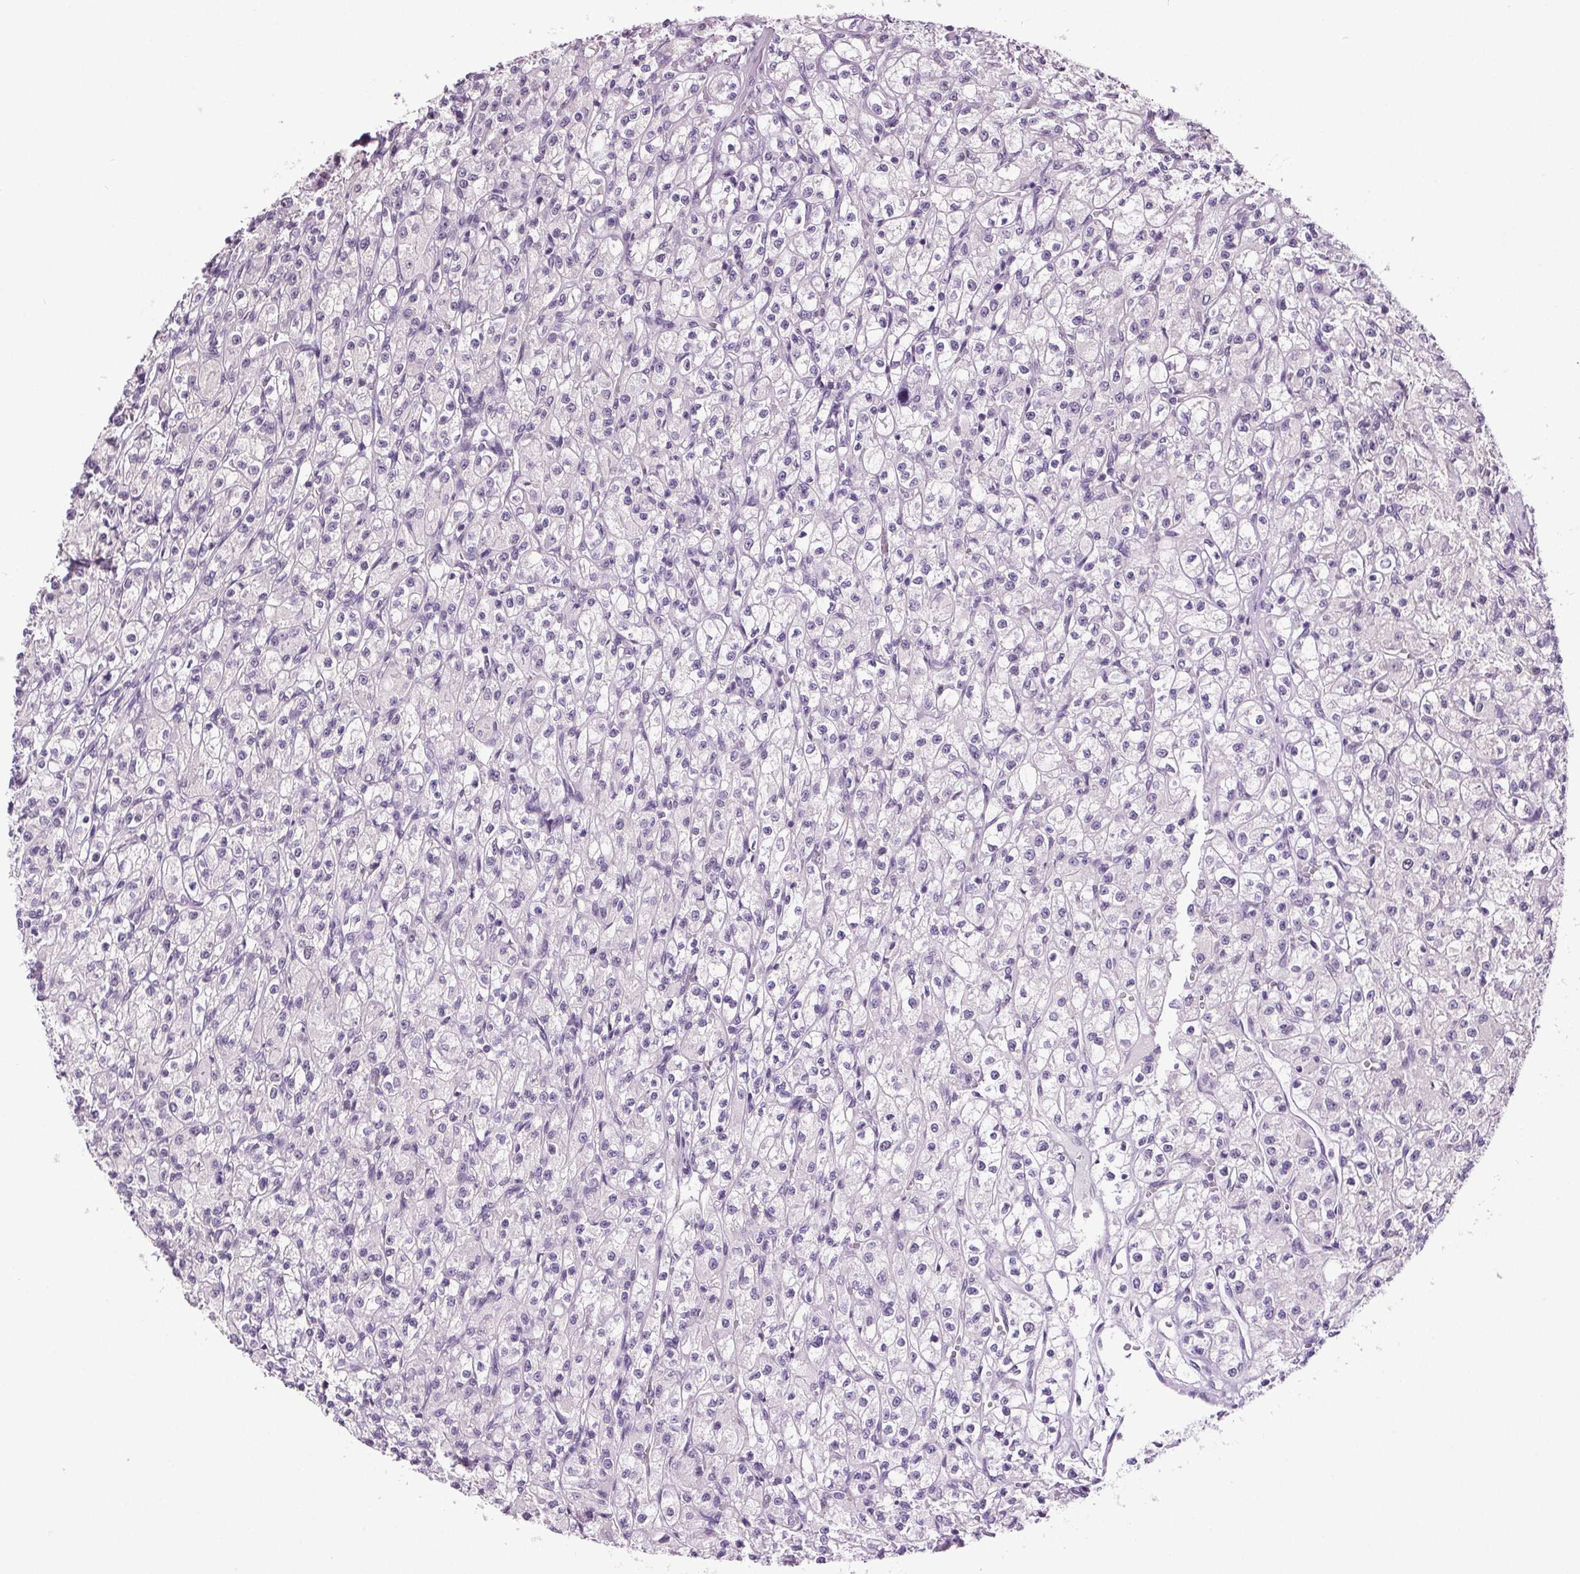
{"staining": {"intensity": "negative", "quantity": "none", "location": "none"}, "tissue": "renal cancer", "cell_type": "Tumor cells", "image_type": "cancer", "snomed": [{"axis": "morphology", "description": "Adenocarcinoma, NOS"}, {"axis": "topography", "description": "Kidney"}], "caption": "Immunohistochemistry (IHC) micrograph of renal cancer stained for a protein (brown), which exhibits no positivity in tumor cells. (DAB immunohistochemistry (IHC) with hematoxylin counter stain).", "gene": "CENPF", "patient": {"sex": "female", "age": 70}}